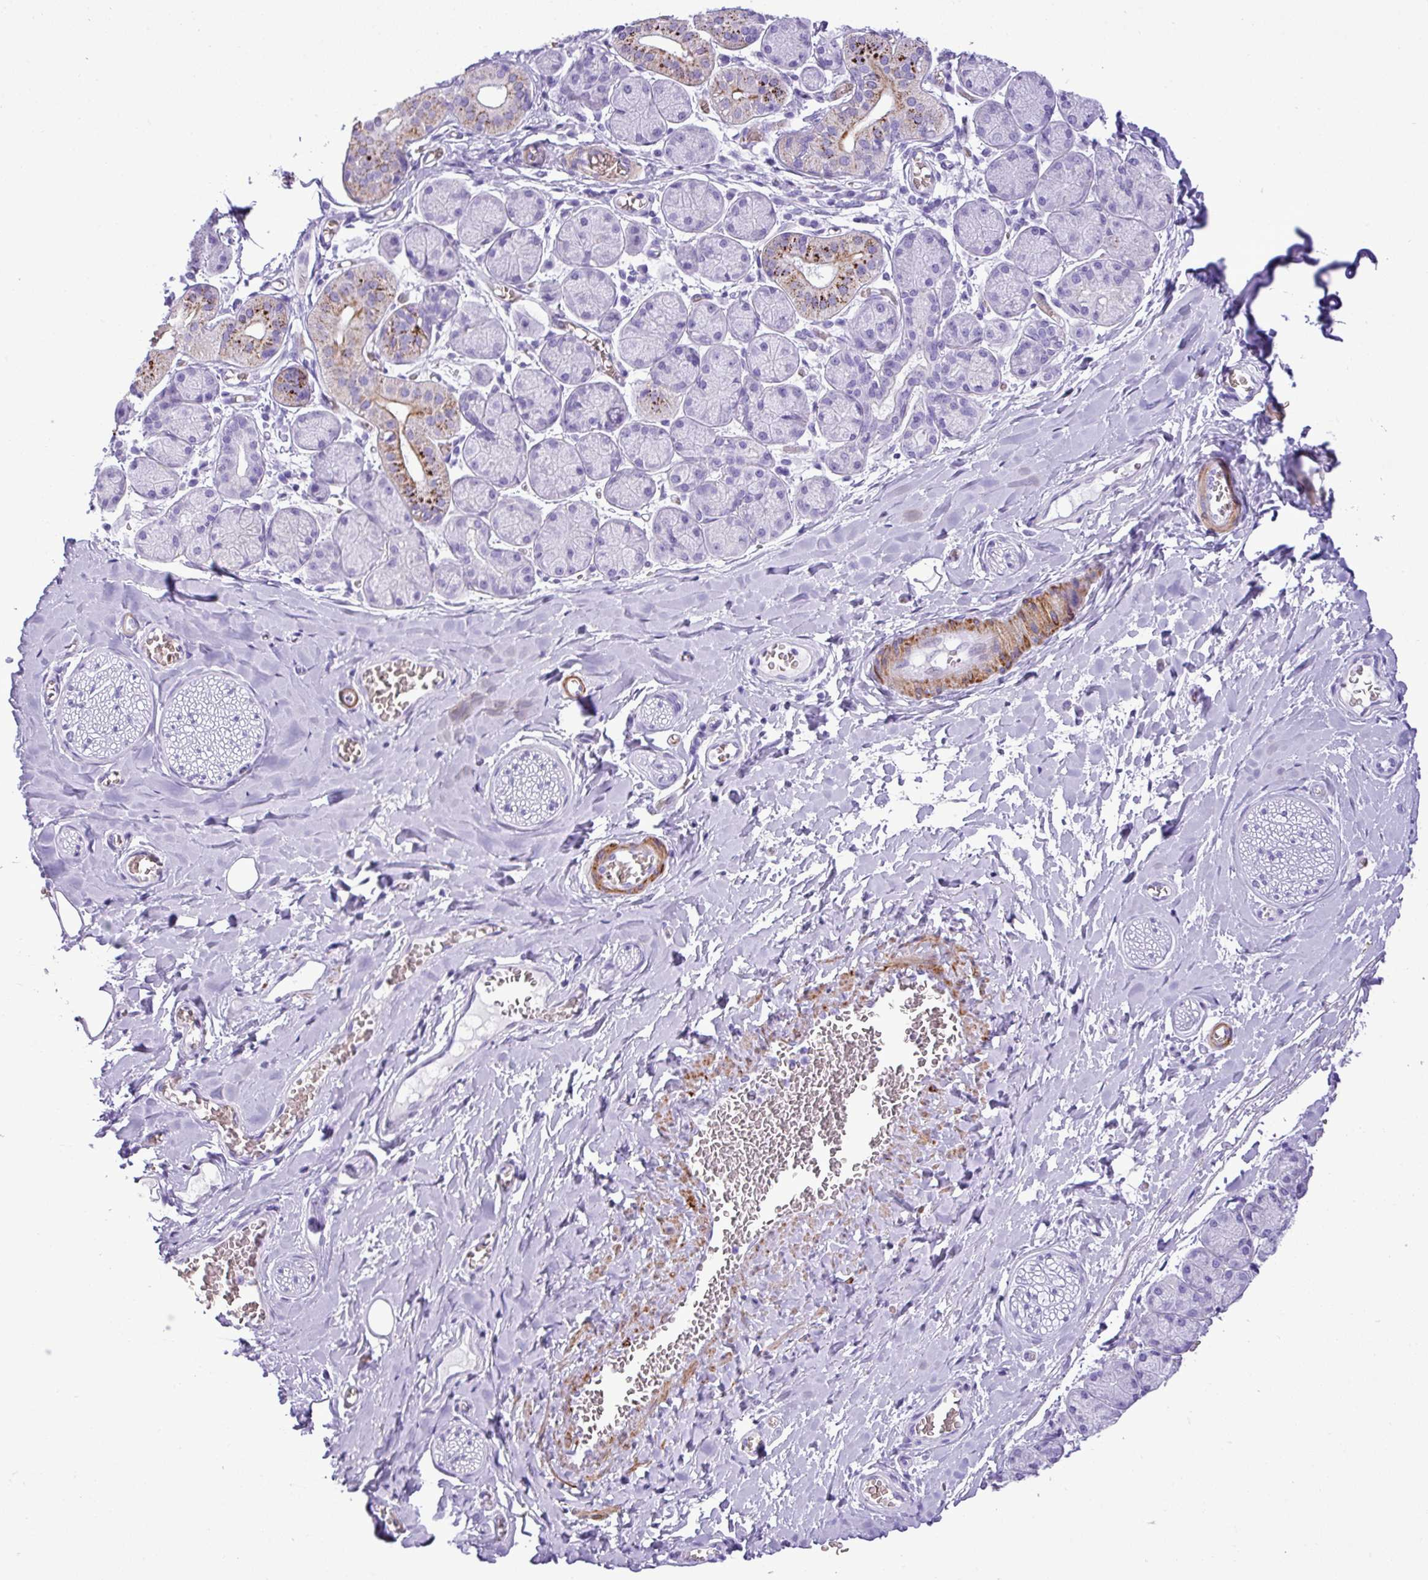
{"staining": {"intensity": "negative", "quantity": "none", "location": "none"}, "tissue": "adipose tissue", "cell_type": "Adipocytes", "image_type": "normal", "snomed": [{"axis": "morphology", "description": "Normal tissue, NOS"}, {"axis": "topography", "description": "Salivary gland"}, {"axis": "topography", "description": "Peripheral nerve tissue"}], "caption": "Photomicrograph shows no protein staining in adipocytes of benign adipose tissue.", "gene": "ZSCAN5A", "patient": {"sex": "female", "age": 24}}